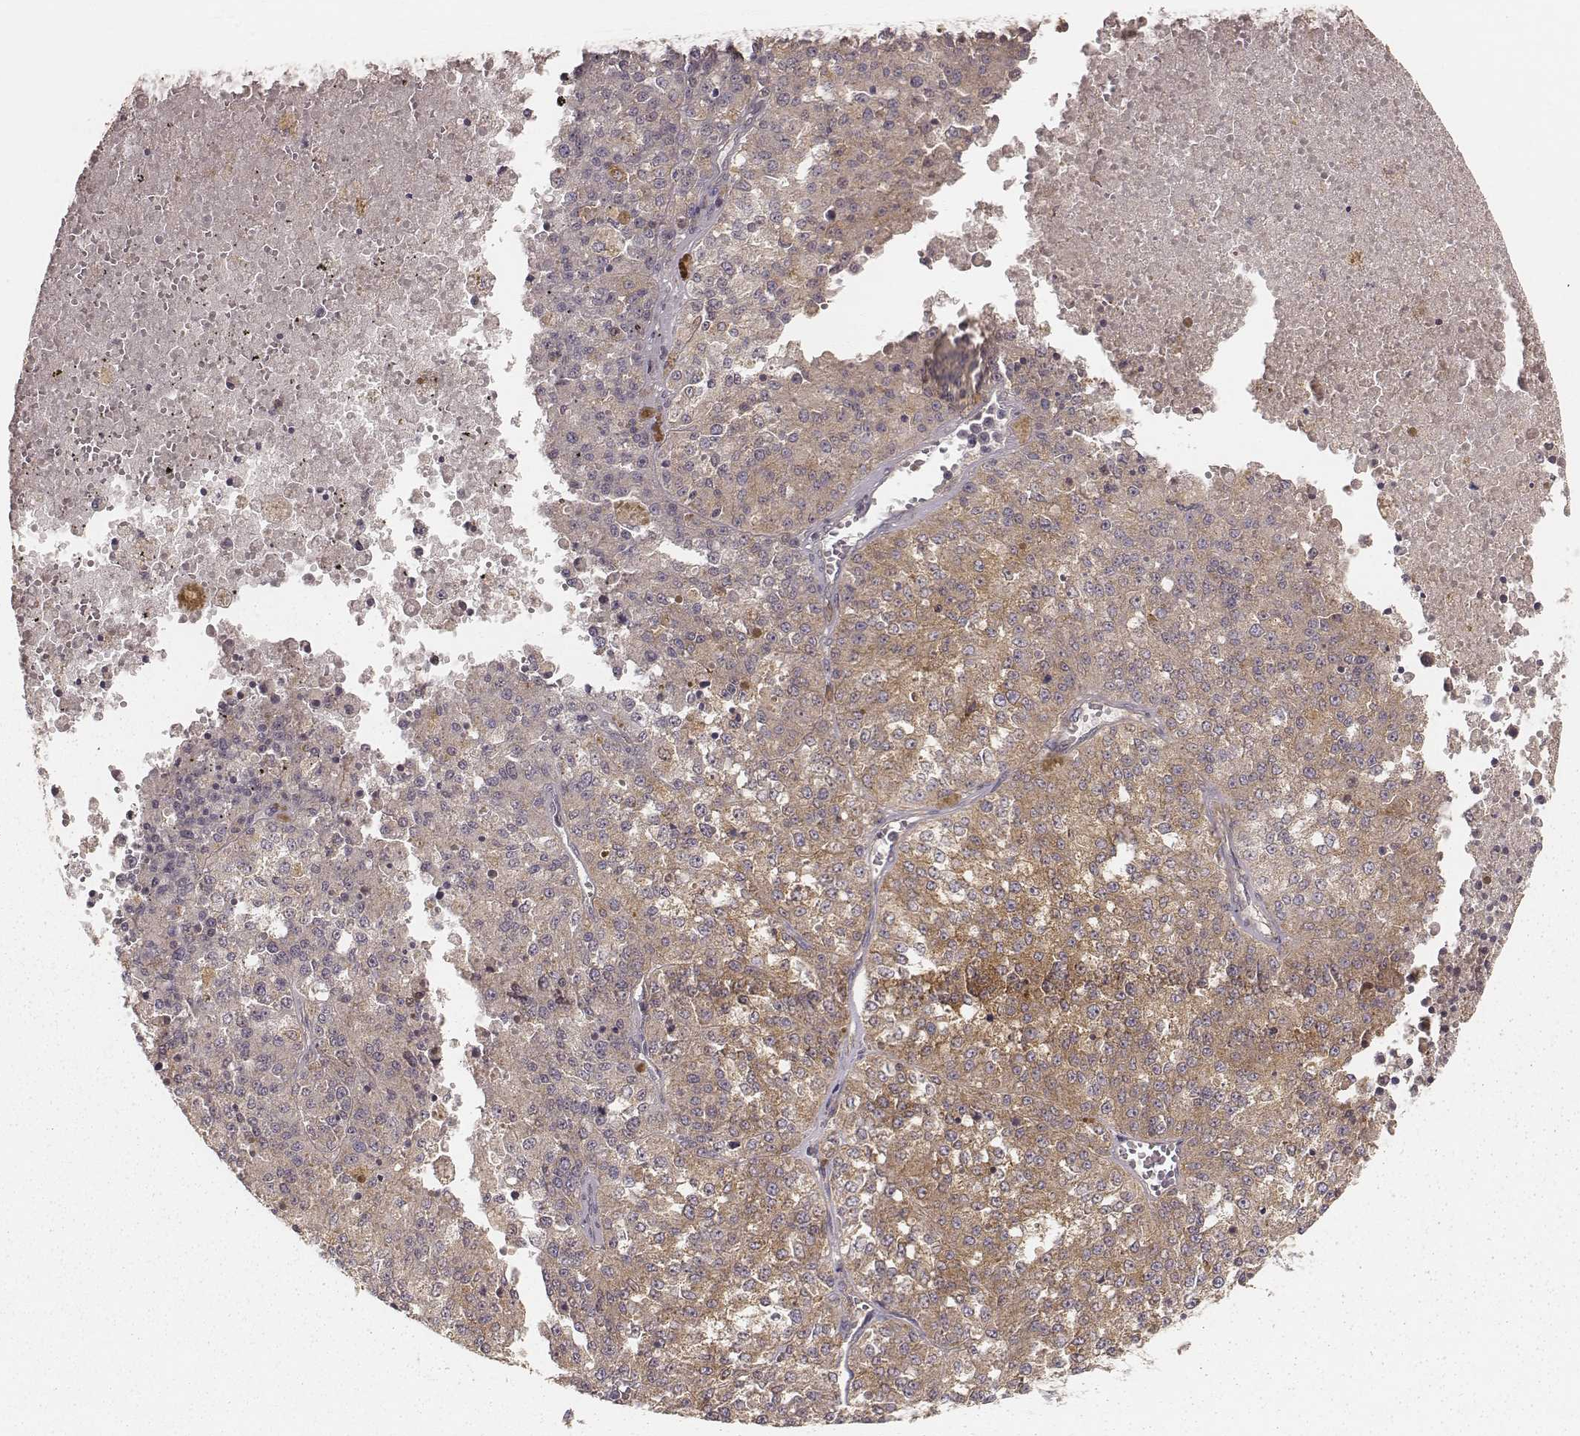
{"staining": {"intensity": "moderate", "quantity": "25%-75%", "location": "cytoplasmic/membranous"}, "tissue": "melanoma", "cell_type": "Tumor cells", "image_type": "cancer", "snomed": [{"axis": "morphology", "description": "Malignant melanoma, Metastatic site"}, {"axis": "topography", "description": "Lymph node"}], "caption": "Malignant melanoma (metastatic site) stained with immunohistochemistry shows moderate cytoplasmic/membranous staining in approximately 25%-75% of tumor cells.", "gene": "CARS1", "patient": {"sex": "female", "age": 64}}